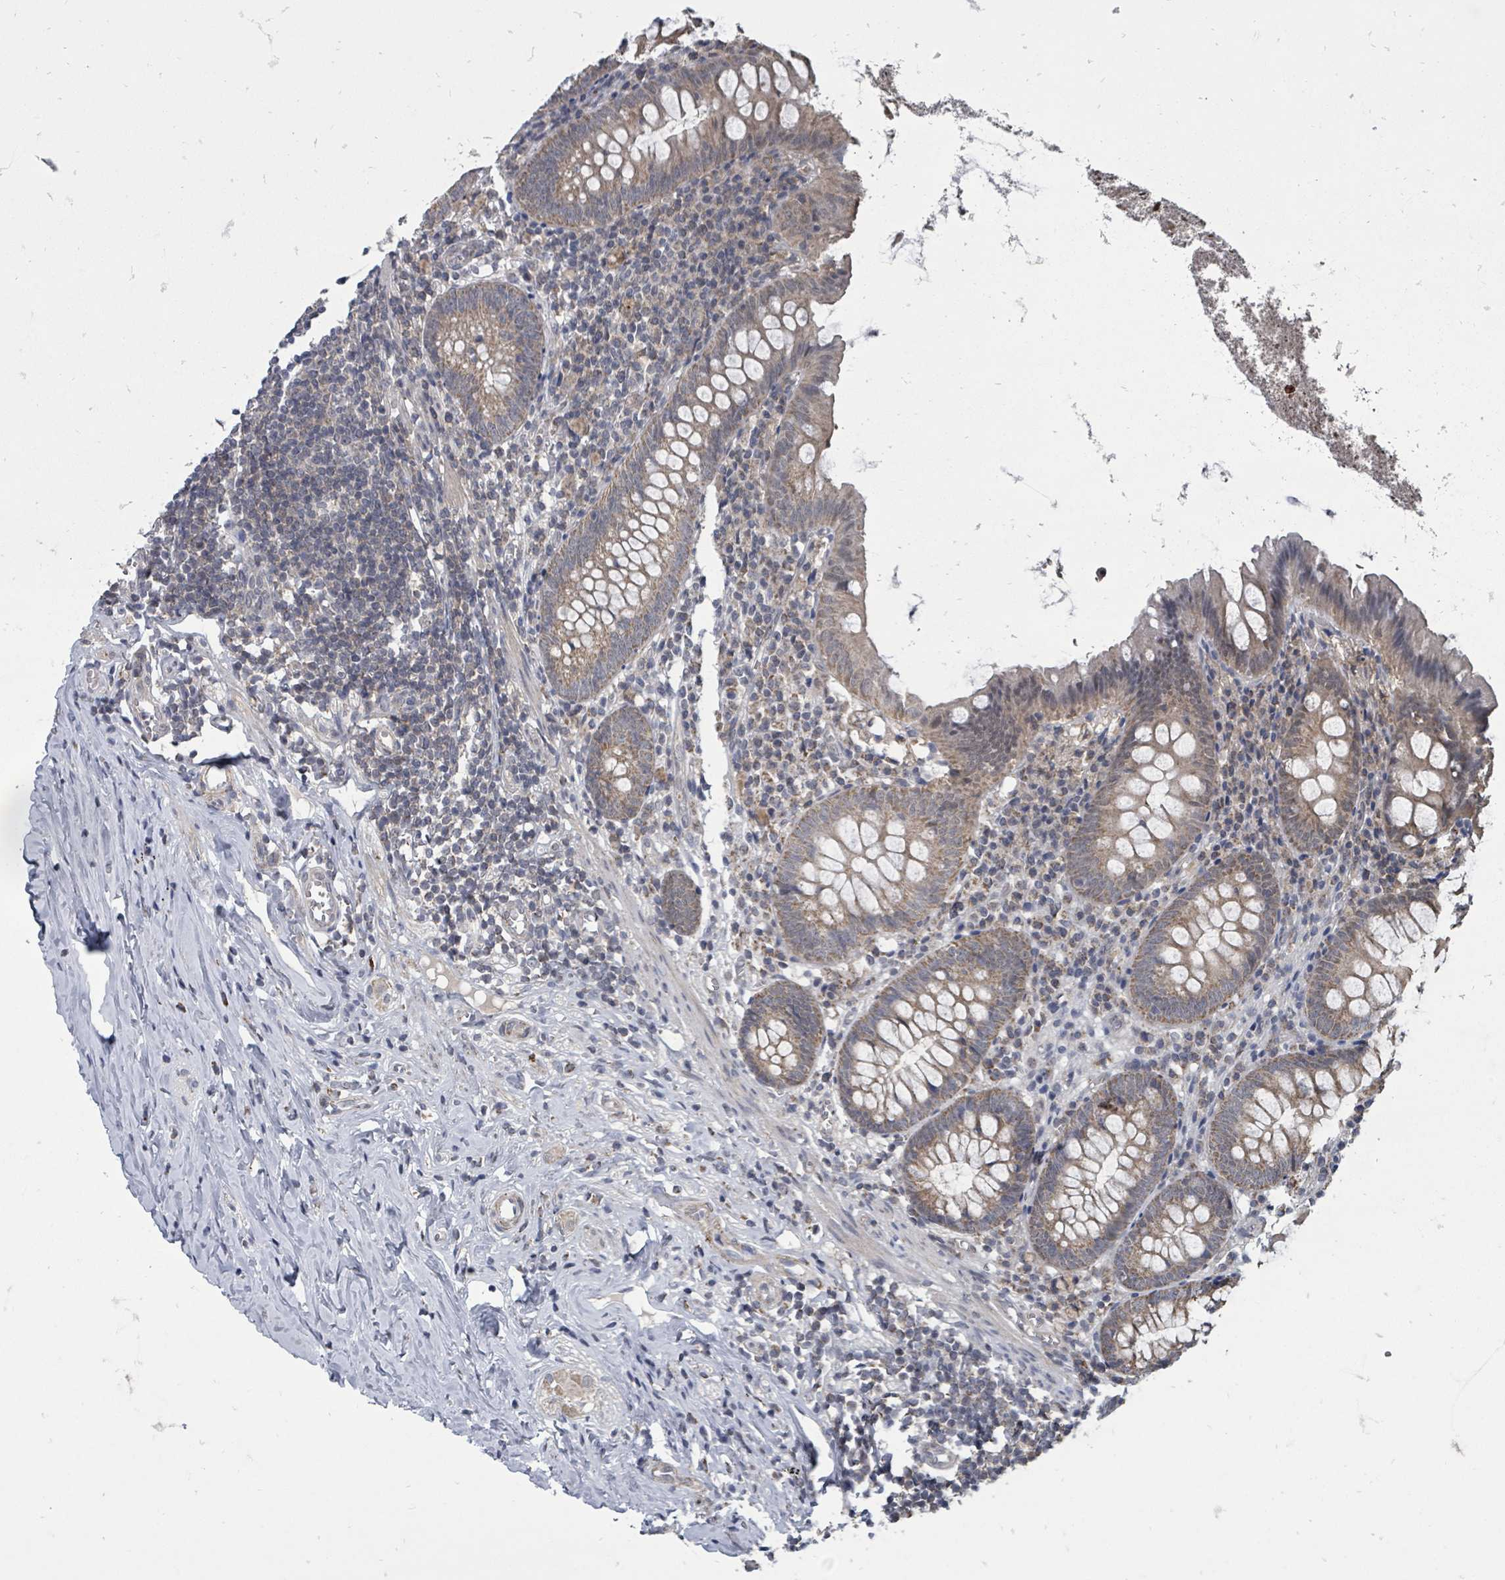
{"staining": {"intensity": "moderate", "quantity": "25%-75%", "location": "cytoplasmic/membranous"}, "tissue": "appendix", "cell_type": "Glandular cells", "image_type": "normal", "snomed": [{"axis": "morphology", "description": "Normal tissue, NOS"}, {"axis": "topography", "description": "Appendix"}], "caption": "Immunohistochemistry (IHC) micrograph of unremarkable appendix: appendix stained using IHC reveals medium levels of moderate protein expression localized specifically in the cytoplasmic/membranous of glandular cells, appearing as a cytoplasmic/membranous brown color.", "gene": "MAGOHB", "patient": {"sex": "female", "age": 51}}